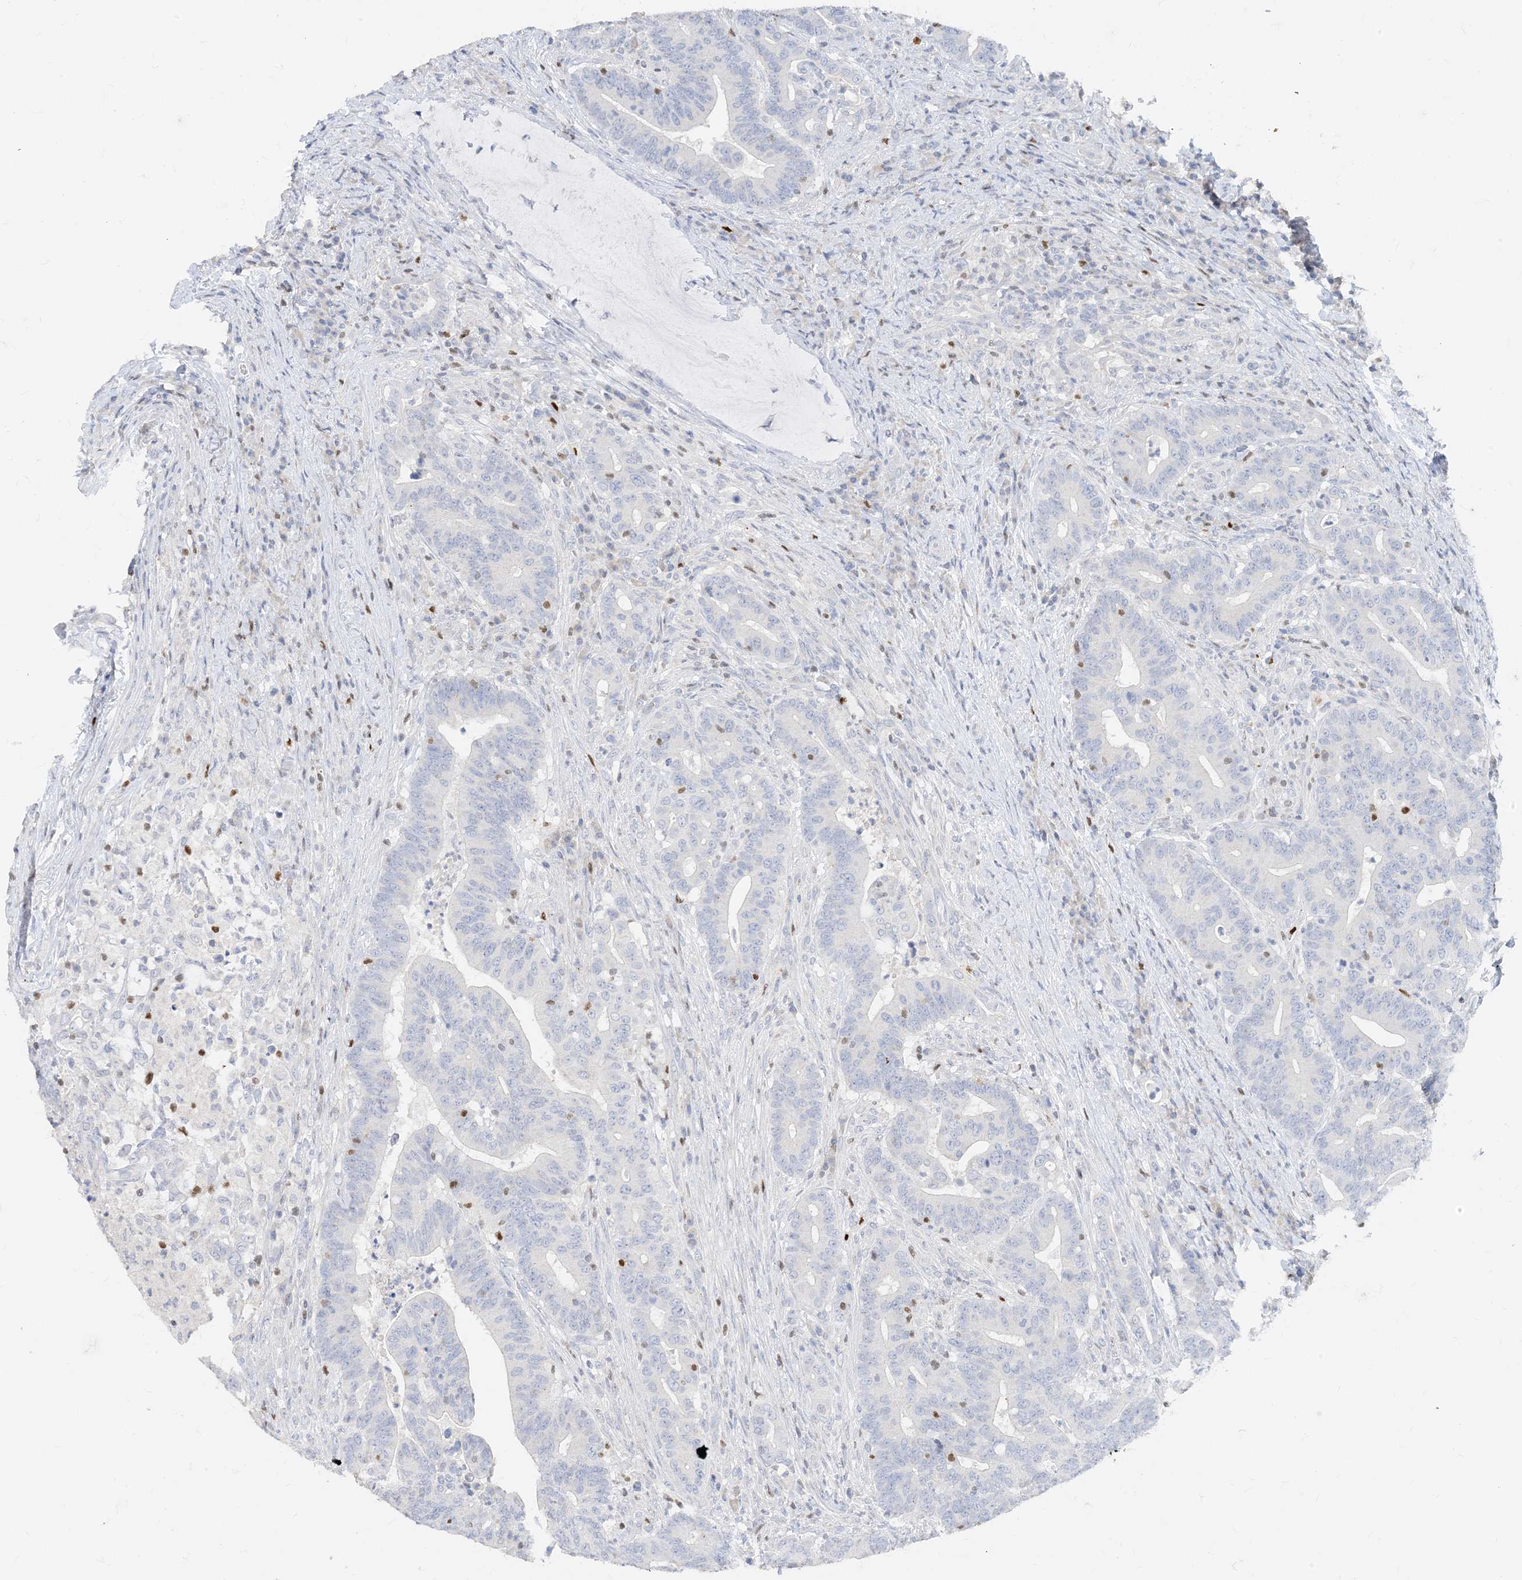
{"staining": {"intensity": "negative", "quantity": "none", "location": "none"}, "tissue": "colorectal cancer", "cell_type": "Tumor cells", "image_type": "cancer", "snomed": [{"axis": "morphology", "description": "Adenocarcinoma, NOS"}, {"axis": "topography", "description": "Colon"}], "caption": "Tumor cells show no significant expression in colorectal cancer (adenocarcinoma).", "gene": "TBX21", "patient": {"sex": "female", "age": 66}}